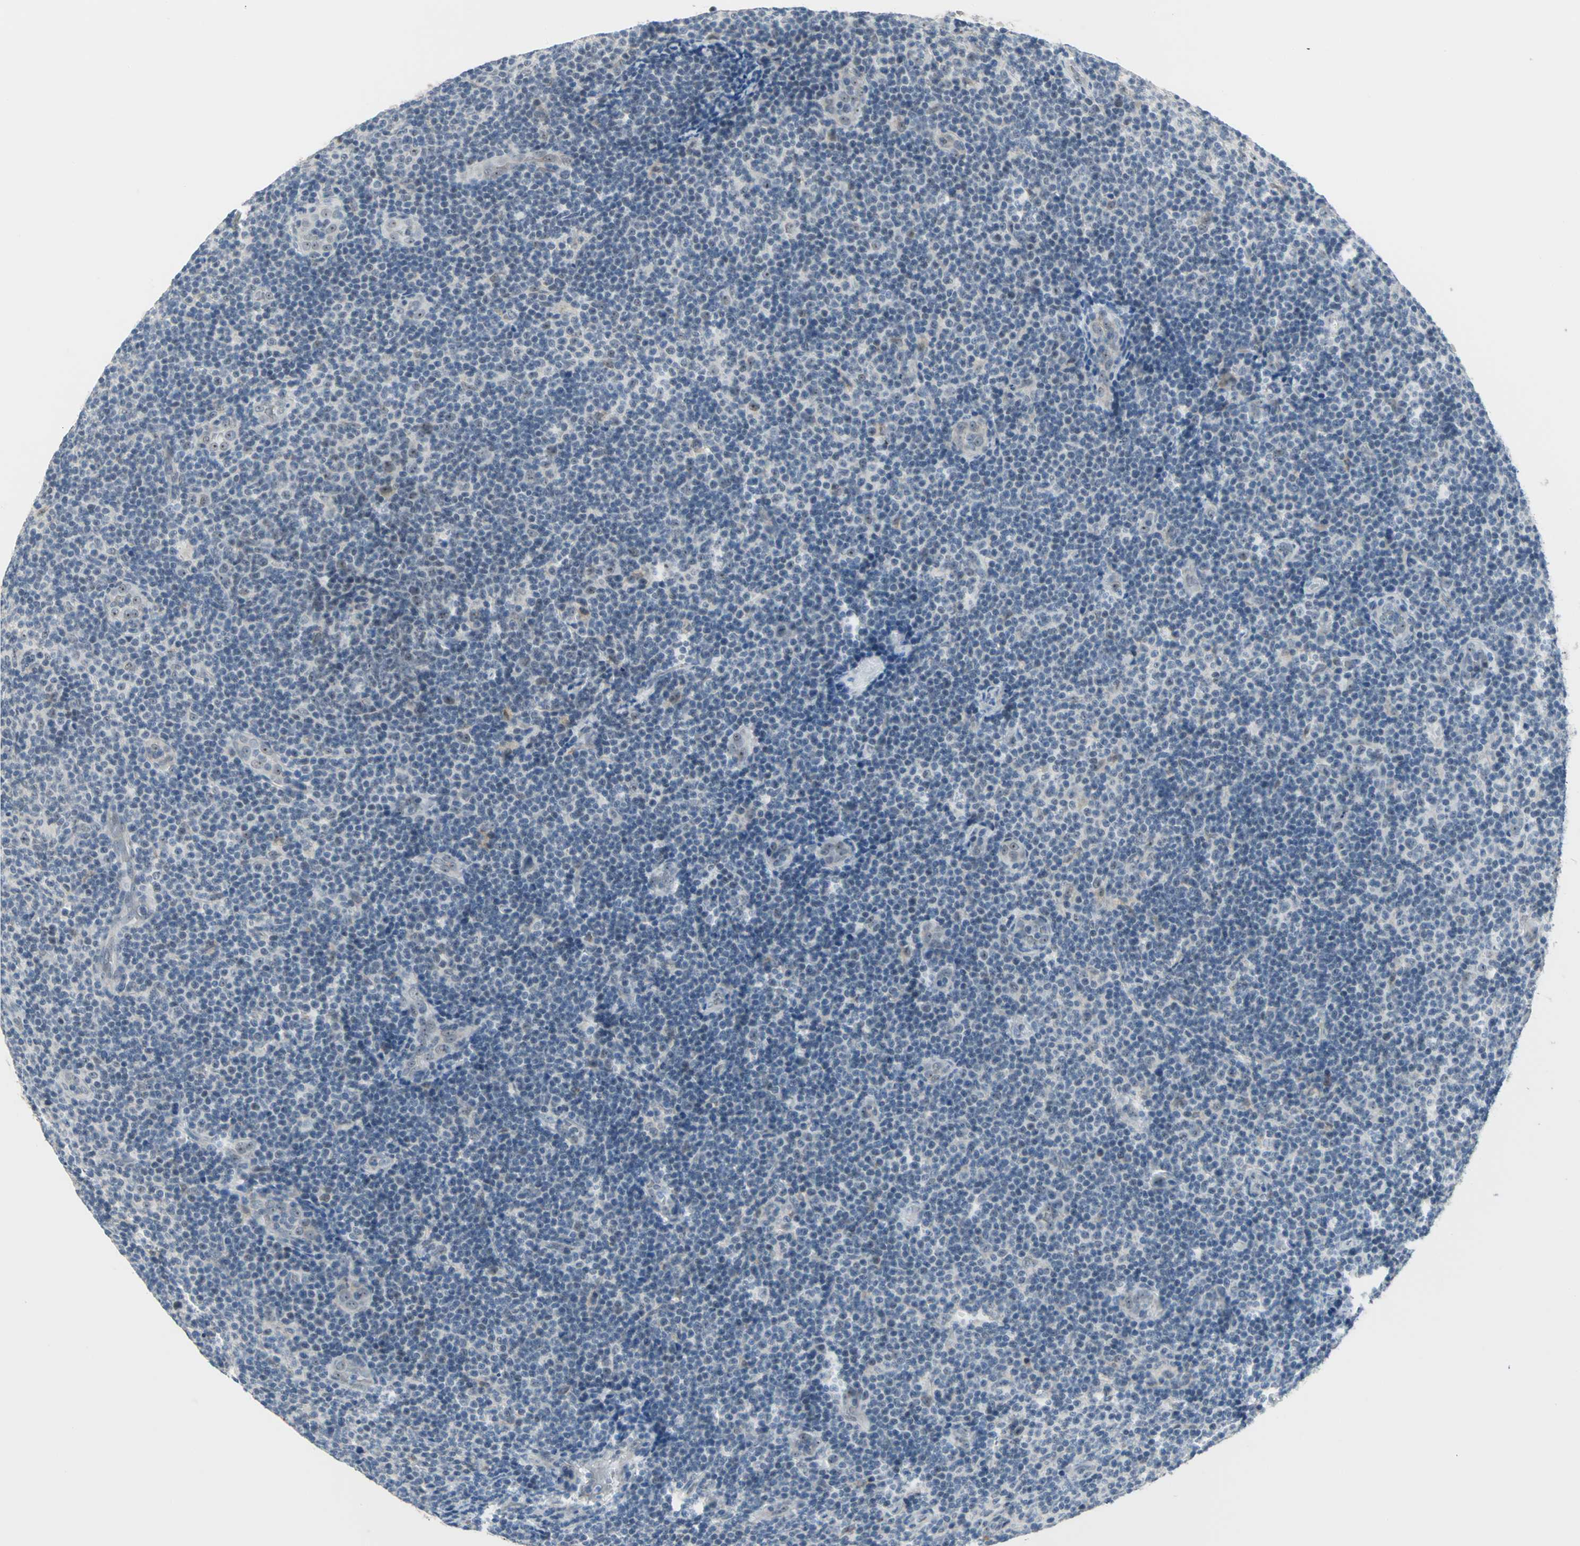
{"staining": {"intensity": "weak", "quantity": "25%-75%", "location": "nuclear"}, "tissue": "lymphoma", "cell_type": "Tumor cells", "image_type": "cancer", "snomed": [{"axis": "morphology", "description": "Malignant lymphoma, non-Hodgkin's type, Low grade"}, {"axis": "topography", "description": "Lymph node"}], "caption": "Low-grade malignant lymphoma, non-Hodgkin's type stained with a brown dye exhibits weak nuclear positive expression in about 25%-75% of tumor cells.", "gene": "GLI3", "patient": {"sex": "male", "age": 83}}